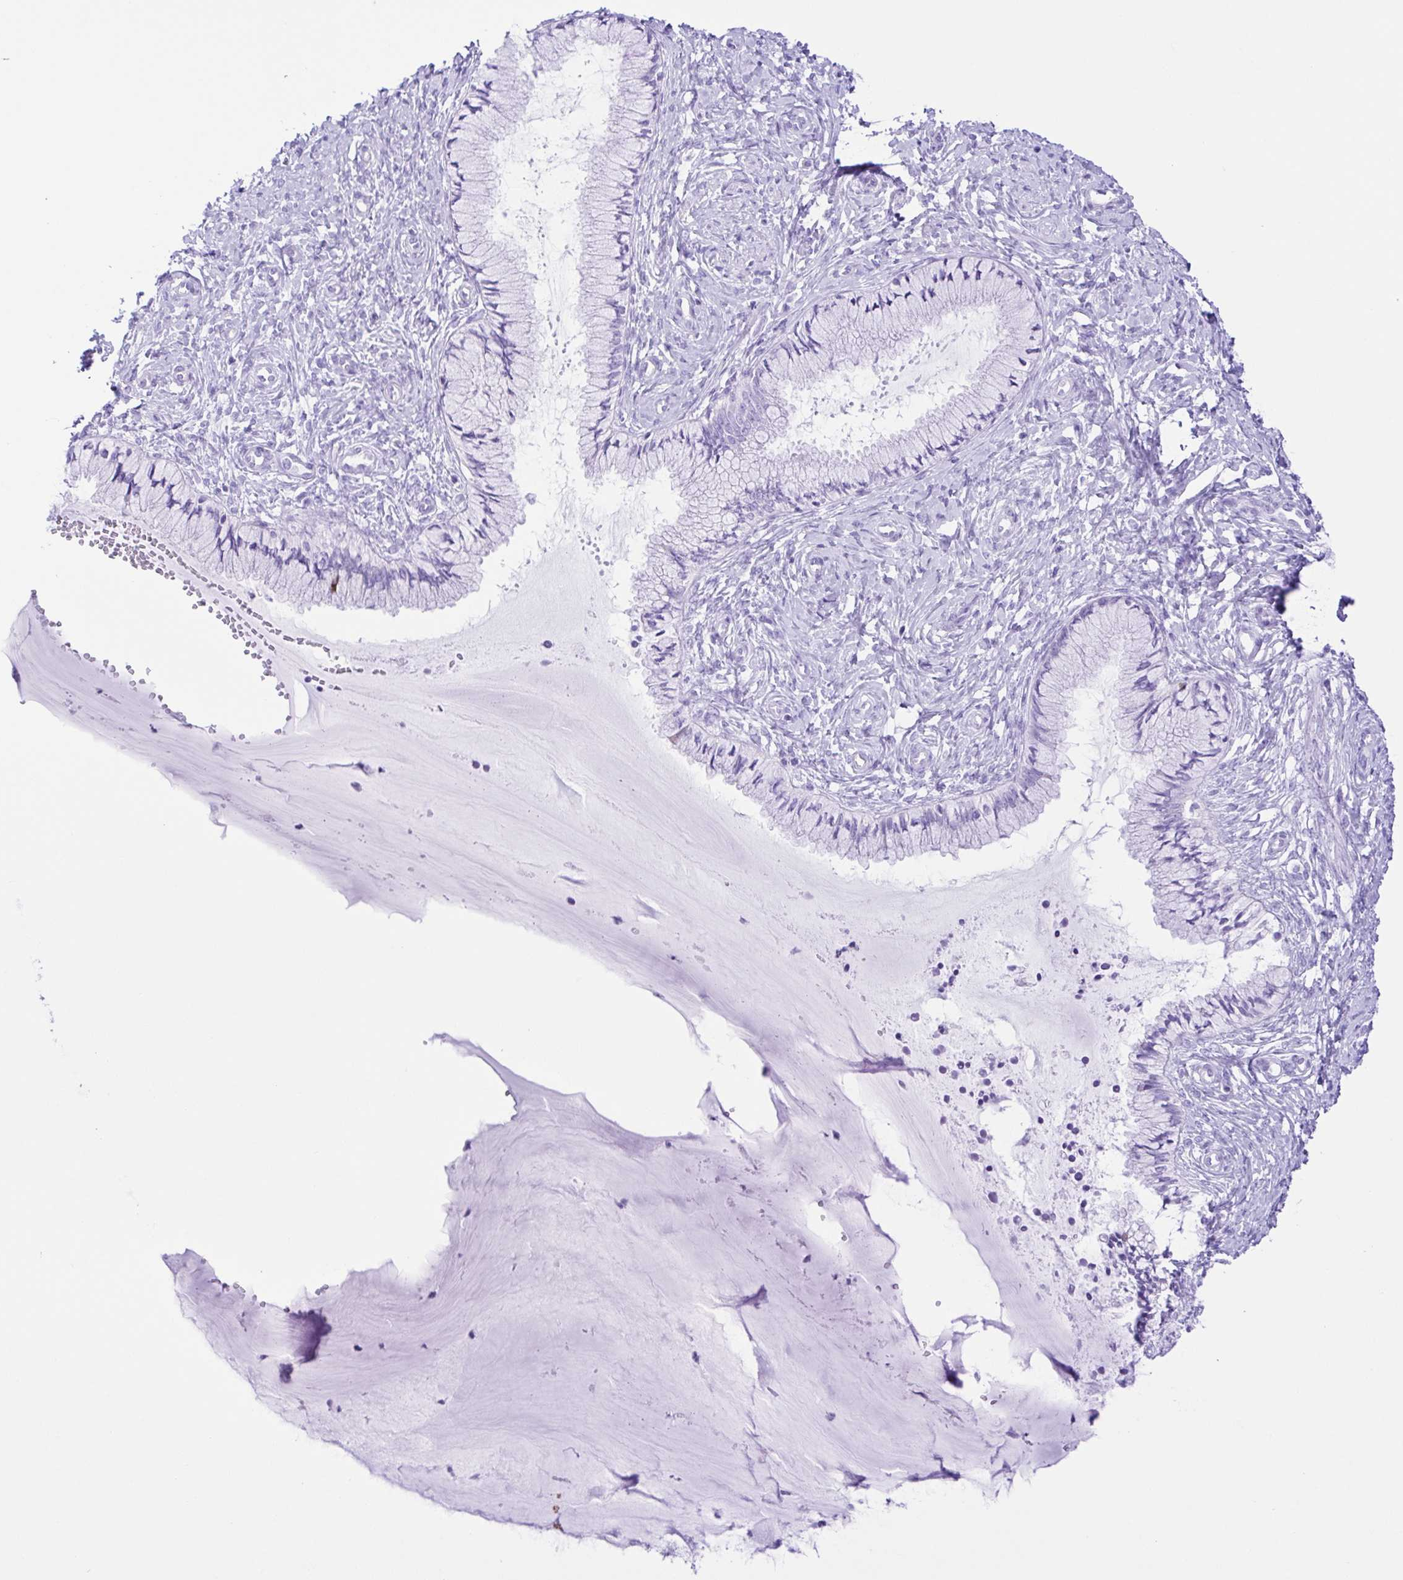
{"staining": {"intensity": "negative", "quantity": "none", "location": "none"}, "tissue": "cervix", "cell_type": "Glandular cells", "image_type": "normal", "snomed": [{"axis": "morphology", "description": "Normal tissue, NOS"}, {"axis": "topography", "description": "Cervix"}], "caption": "An image of human cervix is negative for staining in glandular cells.", "gene": "ERP27", "patient": {"sex": "female", "age": 37}}